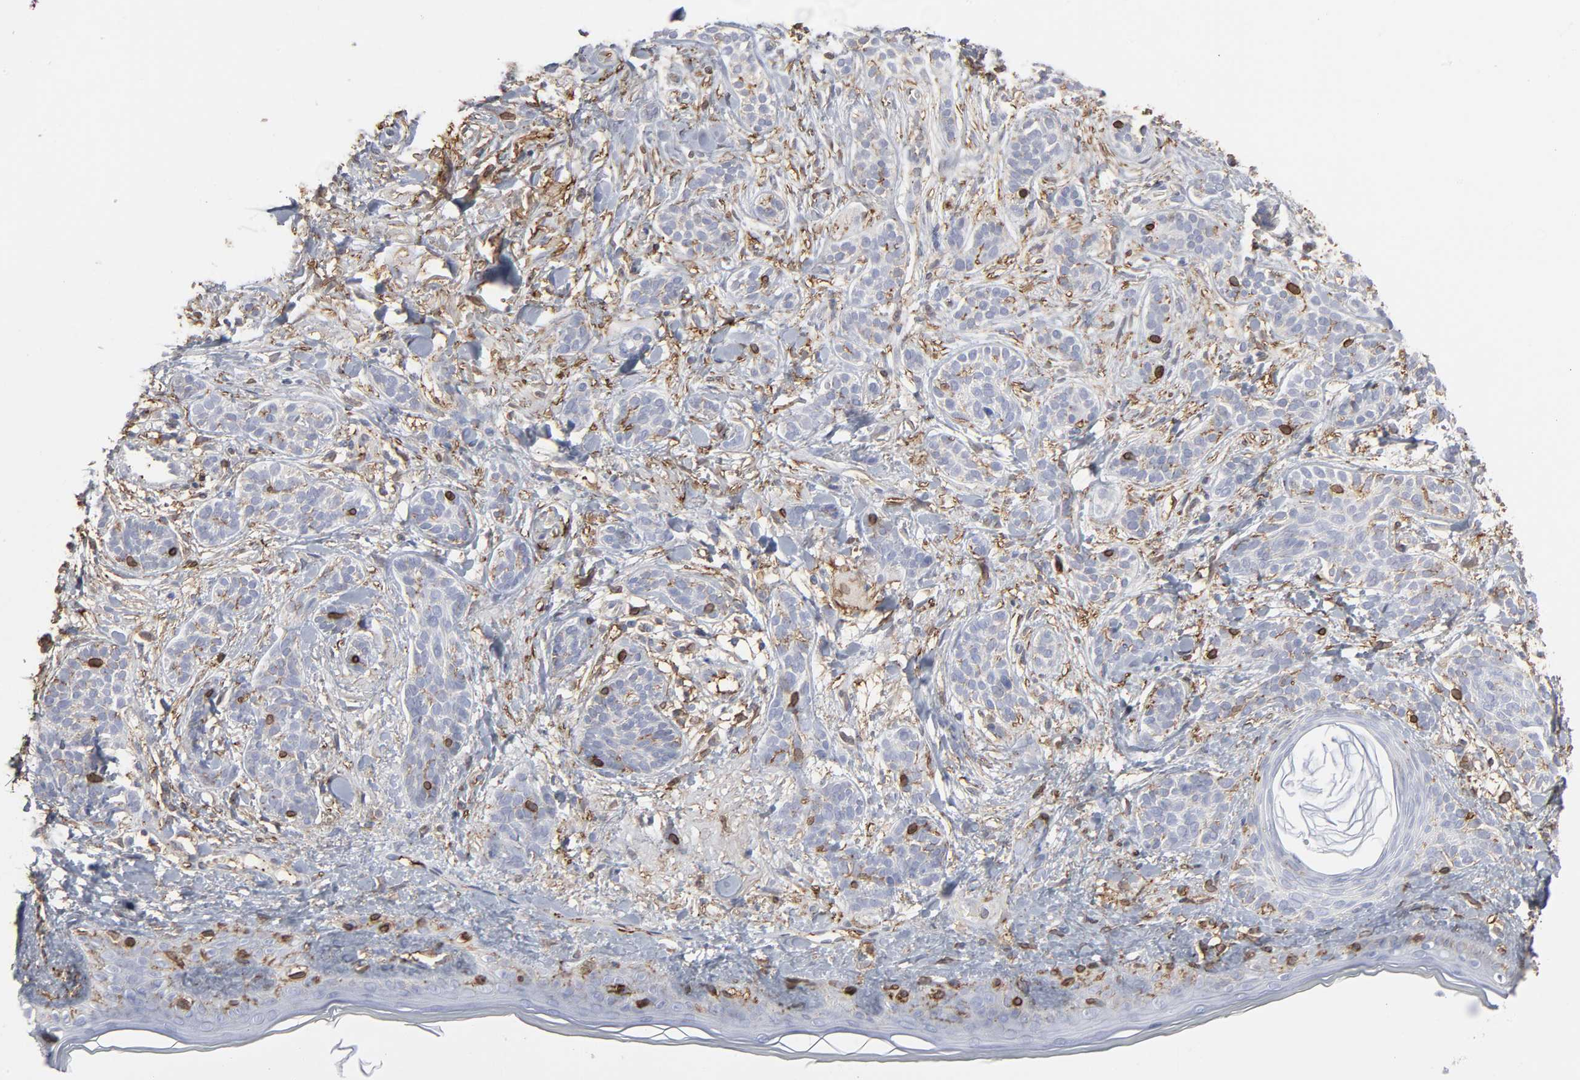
{"staining": {"intensity": "moderate", "quantity": "<25%", "location": "cytoplasmic/membranous,nuclear"}, "tissue": "skin cancer", "cell_type": "Tumor cells", "image_type": "cancer", "snomed": [{"axis": "morphology", "description": "Normal tissue, NOS"}, {"axis": "morphology", "description": "Basal cell carcinoma"}, {"axis": "topography", "description": "Skin"}], "caption": "Immunohistochemistry image of skin cancer (basal cell carcinoma) stained for a protein (brown), which displays low levels of moderate cytoplasmic/membranous and nuclear positivity in approximately <25% of tumor cells.", "gene": "ANXA5", "patient": {"sex": "male", "age": 63}}